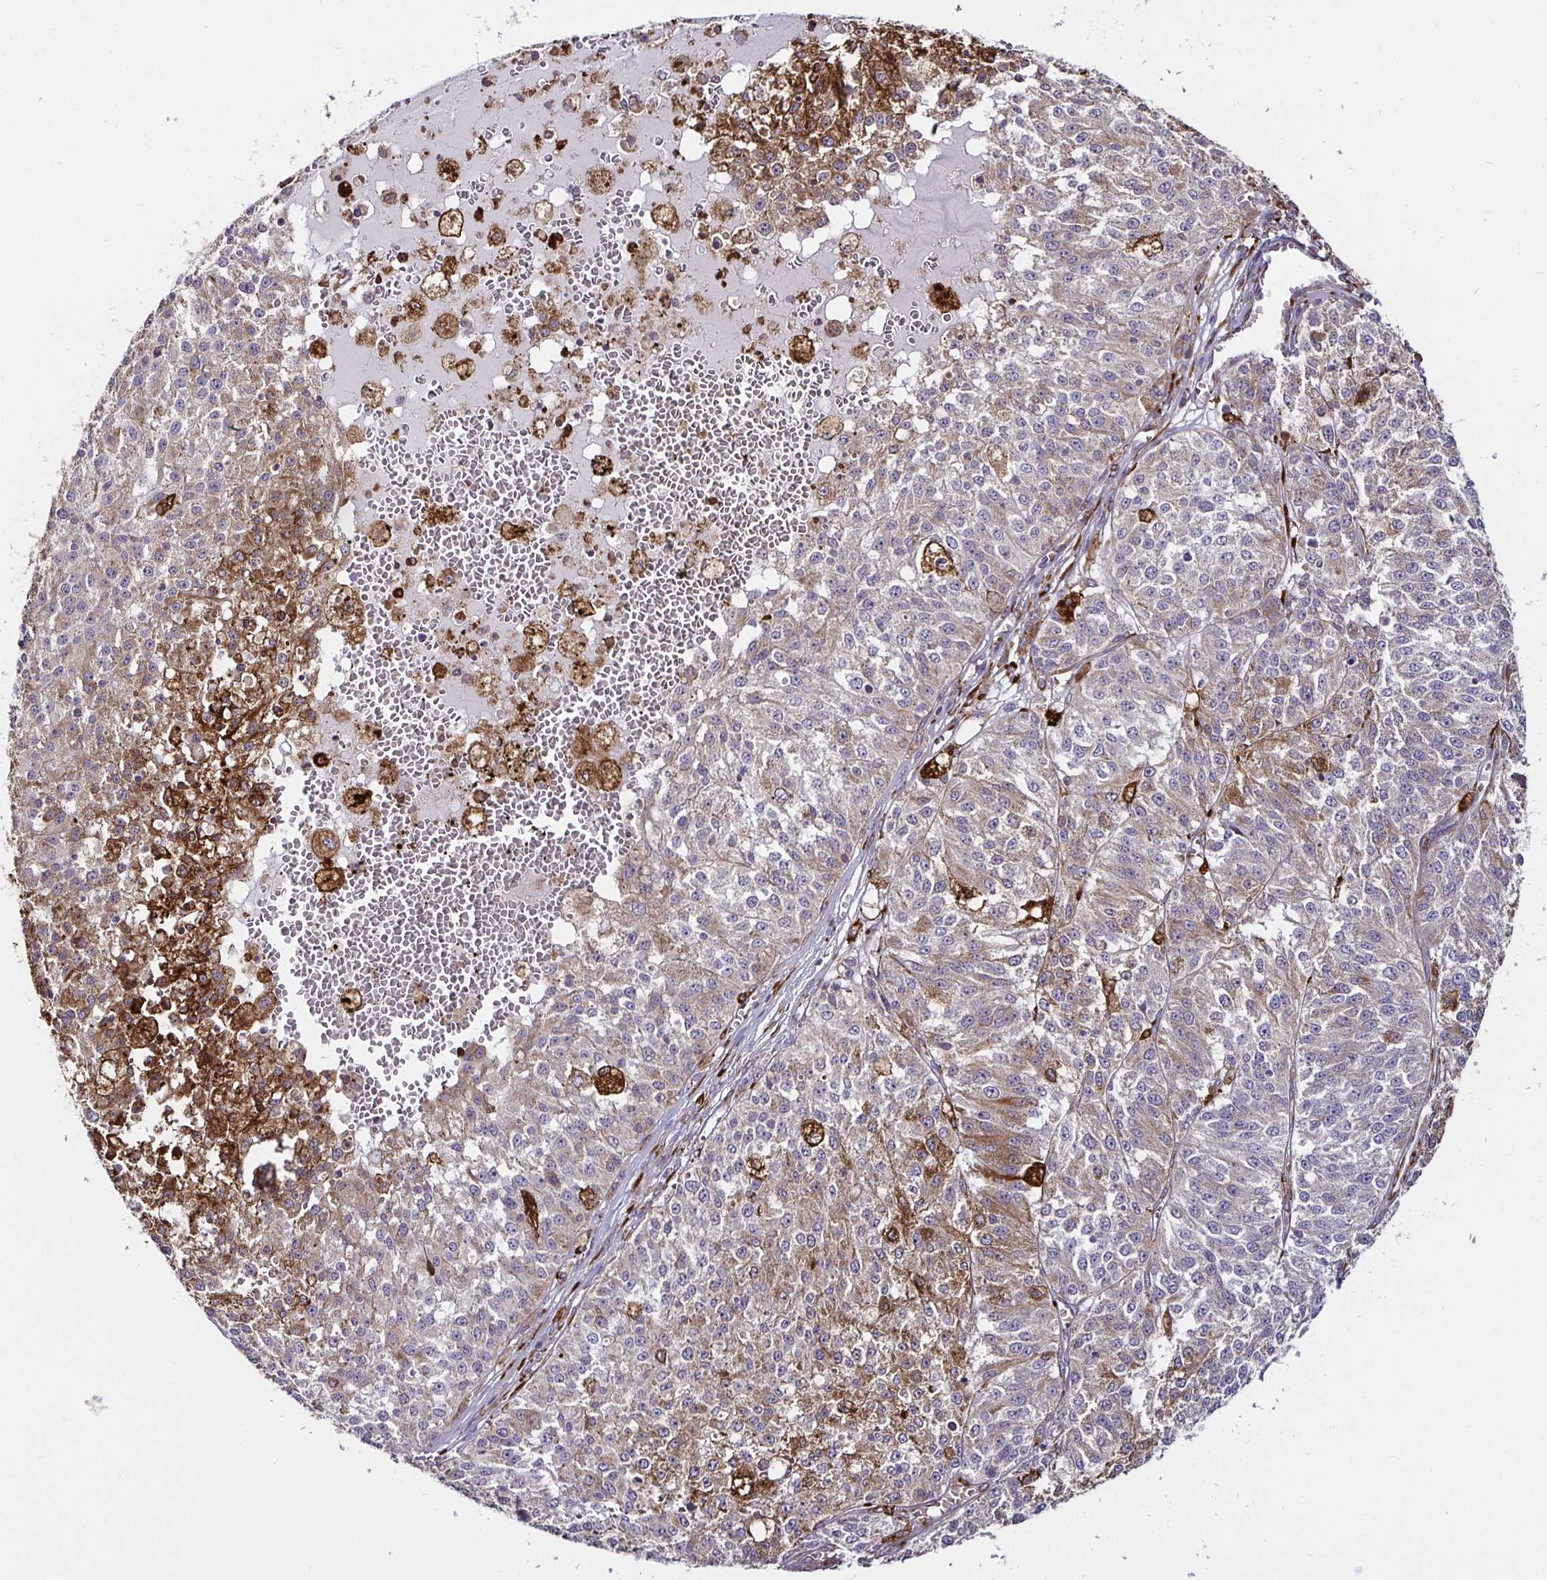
{"staining": {"intensity": "moderate", "quantity": "25%-75%", "location": "cytoplasmic/membranous"}, "tissue": "melanoma", "cell_type": "Tumor cells", "image_type": "cancer", "snomed": [{"axis": "morphology", "description": "Malignant melanoma, Metastatic site"}, {"axis": "topography", "description": "Lymph node"}], "caption": "A medium amount of moderate cytoplasmic/membranous expression is seen in about 25%-75% of tumor cells in melanoma tissue.", "gene": "P4HA2", "patient": {"sex": "female", "age": 64}}